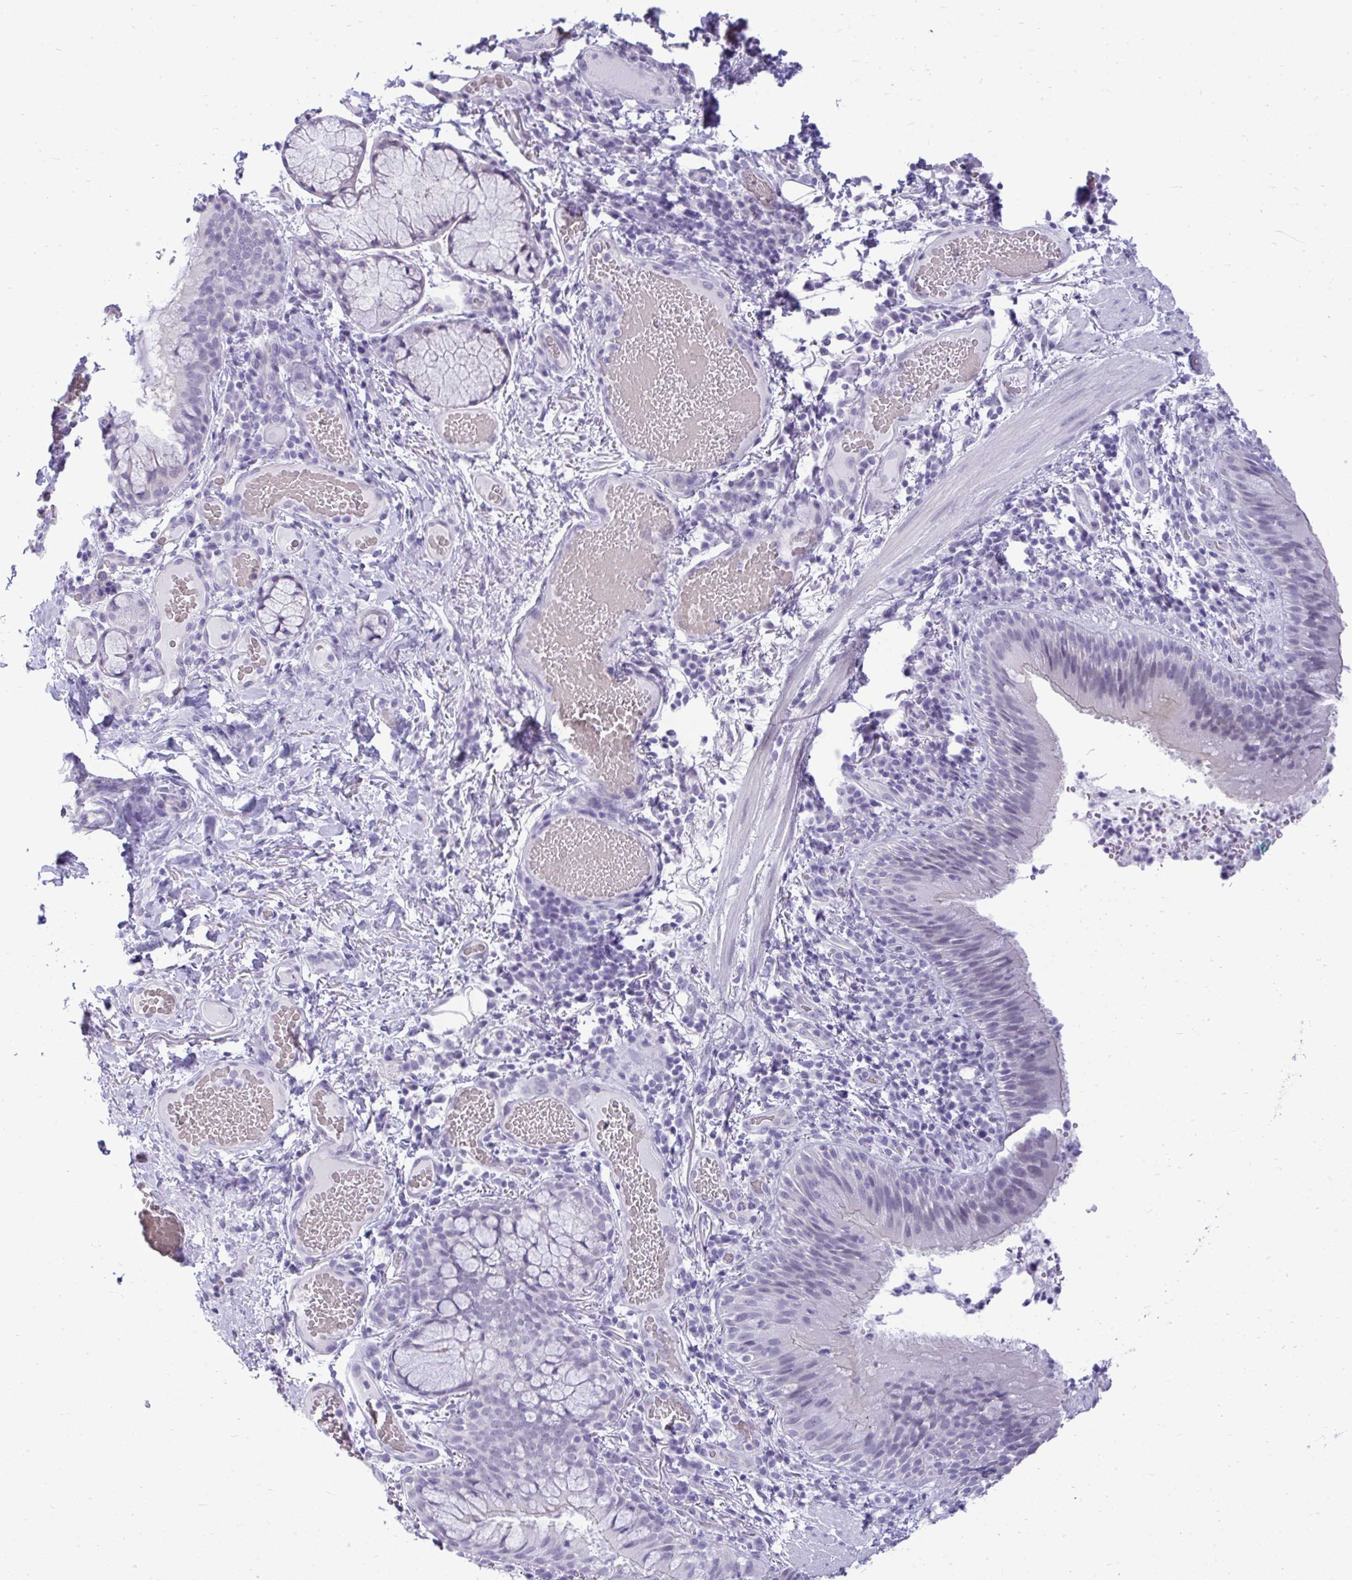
{"staining": {"intensity": "negative", "quantity": "none", "location": "none"}, "tissue": "bronchus", "cell_type": "Respiratory epithelial cells", "image_type": "normal", "snomed": [{"axis": "morphology", "description": "Normal tissue, NOS"}, {"axis": "topography", "description": "Lymph node"}, {"axis": "topography", "description": "Bronchus"}], "caption": "Respiratory epithelial cells show no significant positivity in unremarkable bronchus.", "gene": "PRM2", "patient": {"sex": "male", "age": 56}}